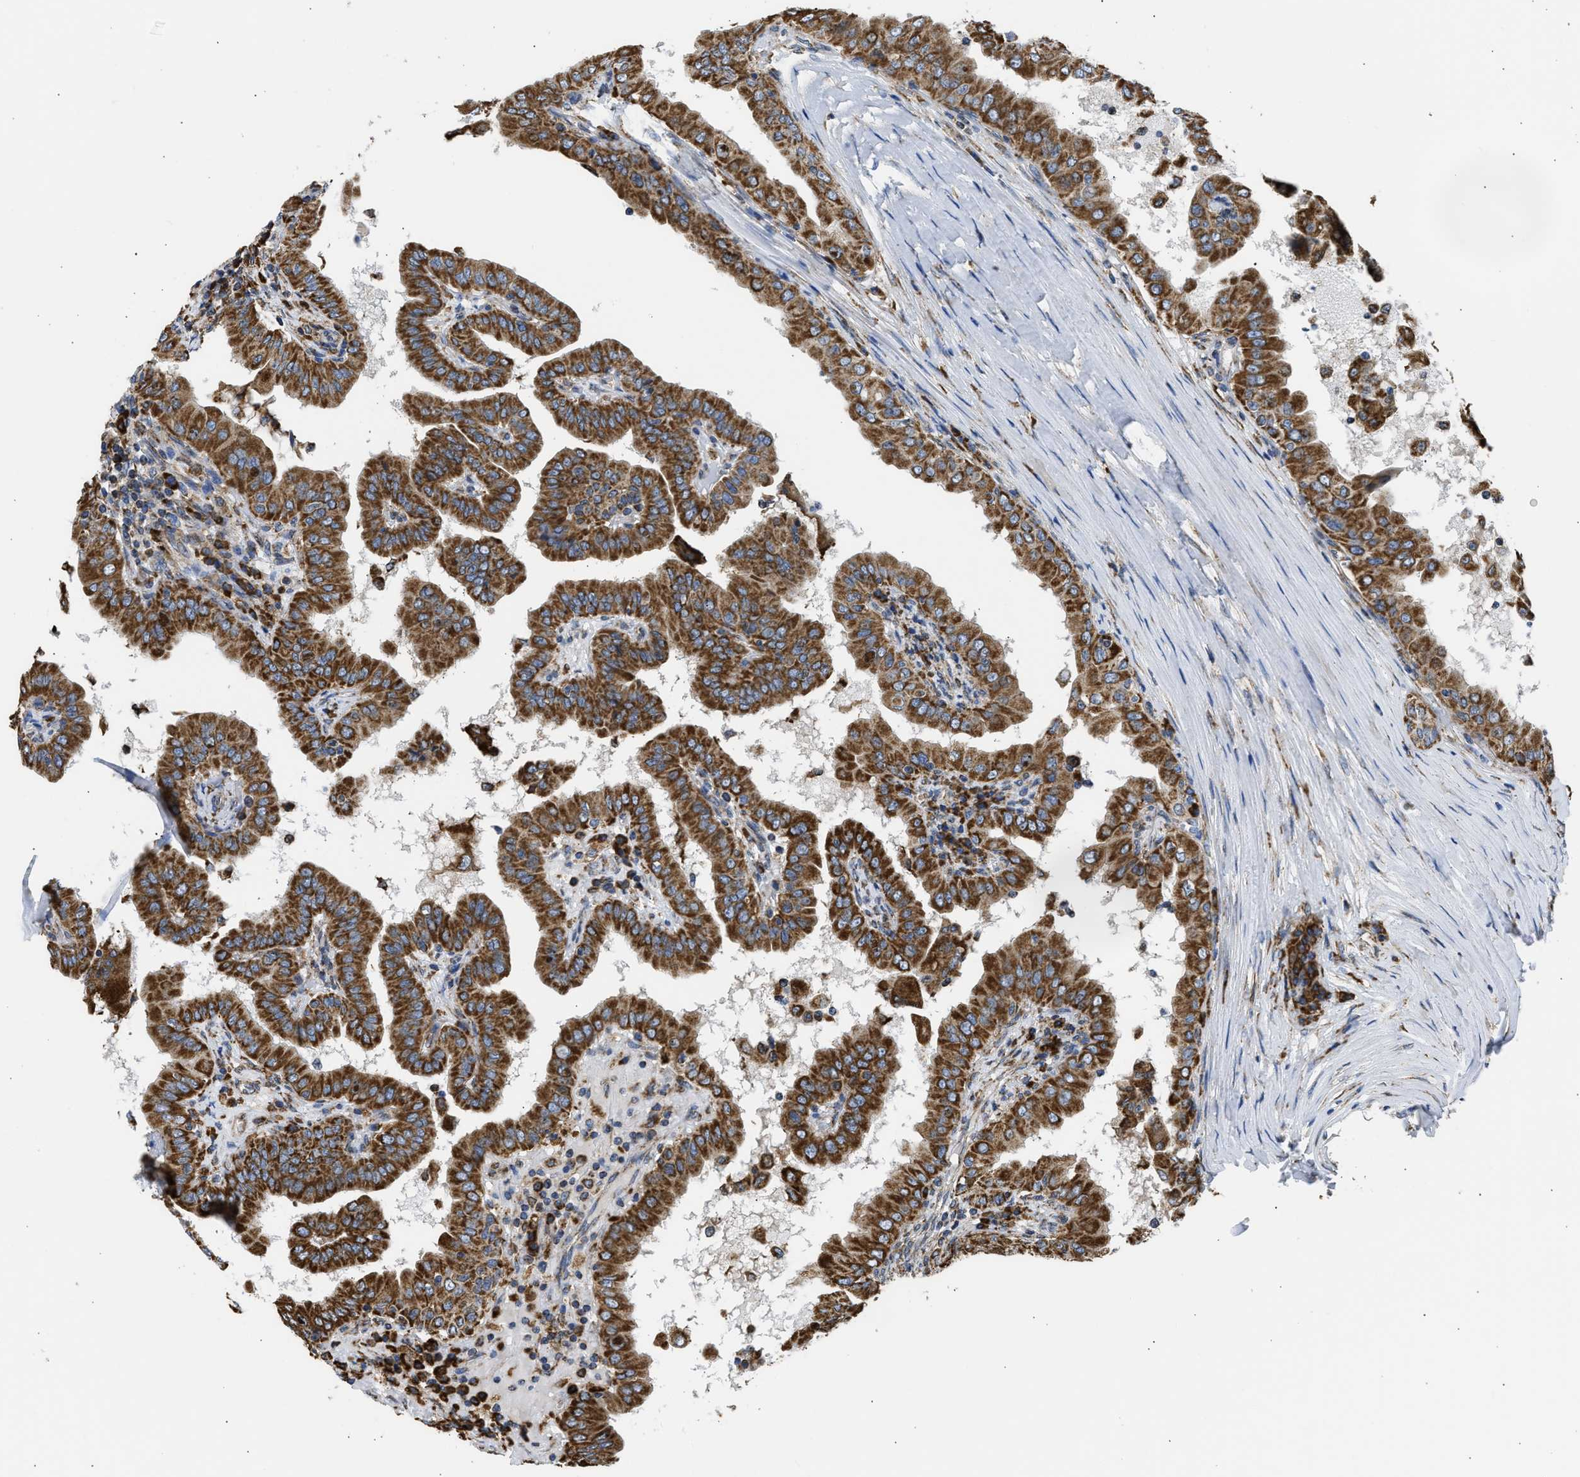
{"staining": {"intensity": "strong", "quantity": ">75%", "location": "cytoplasmic/membranous"}, "tissue": "thyroid cancer", "cell_type": "Tumor cells", "image_type": "cancer", "snomed": [{"axis": "morphology", "description": "Papillary adenocarcinoma, NOS"}, {"axis": "topography", "description": "Thyroid gland"}], "caption": "This photomicrograph demonstrates IHC staining of thyroid cancer (papillary adenocarcinoma), with high strong cytoplasmic/membranous expression in about >75% of tumor cells.", "gene": "CYCS", "patient": {"sex": "male", "age": 33}}